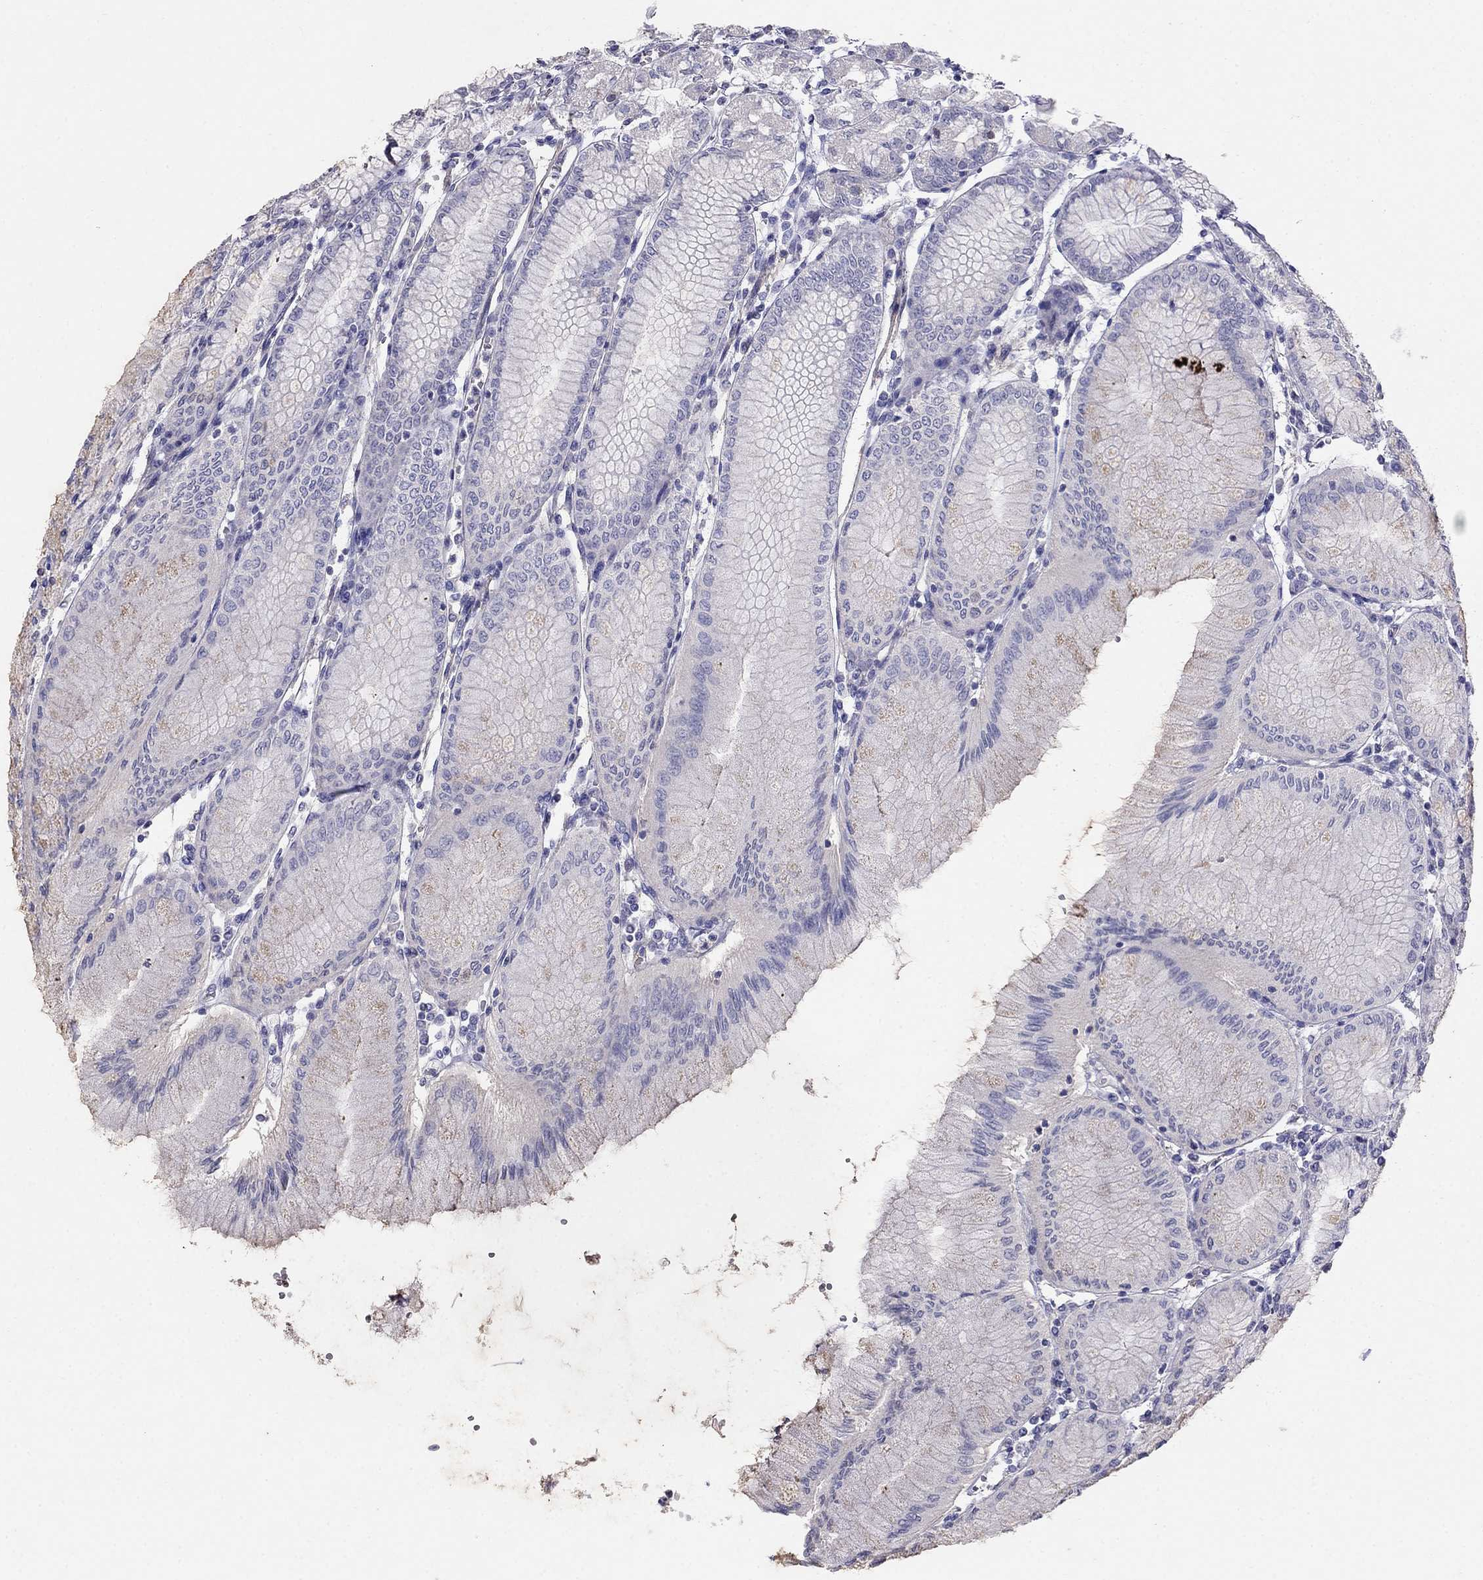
{"staining": {"intensity": "negative", "quantity": "none", "location": "none"}, "tissue": "stomach", "cell_type": "Glandular cells", "image_type": "normal", "snomed": [{"axis": "morphology", "description": "Normal tissue, NOS"}, {"axis": "topography", "description": "Skeletal muscle"}, {"axis": "topography", "description": "Stomach"}], "caption": "Human stomach stained for a protein using IHC shows no positivity in glandular cells.", "gene": "LY6H", "patient": {"sex": "female", "age": 57}}